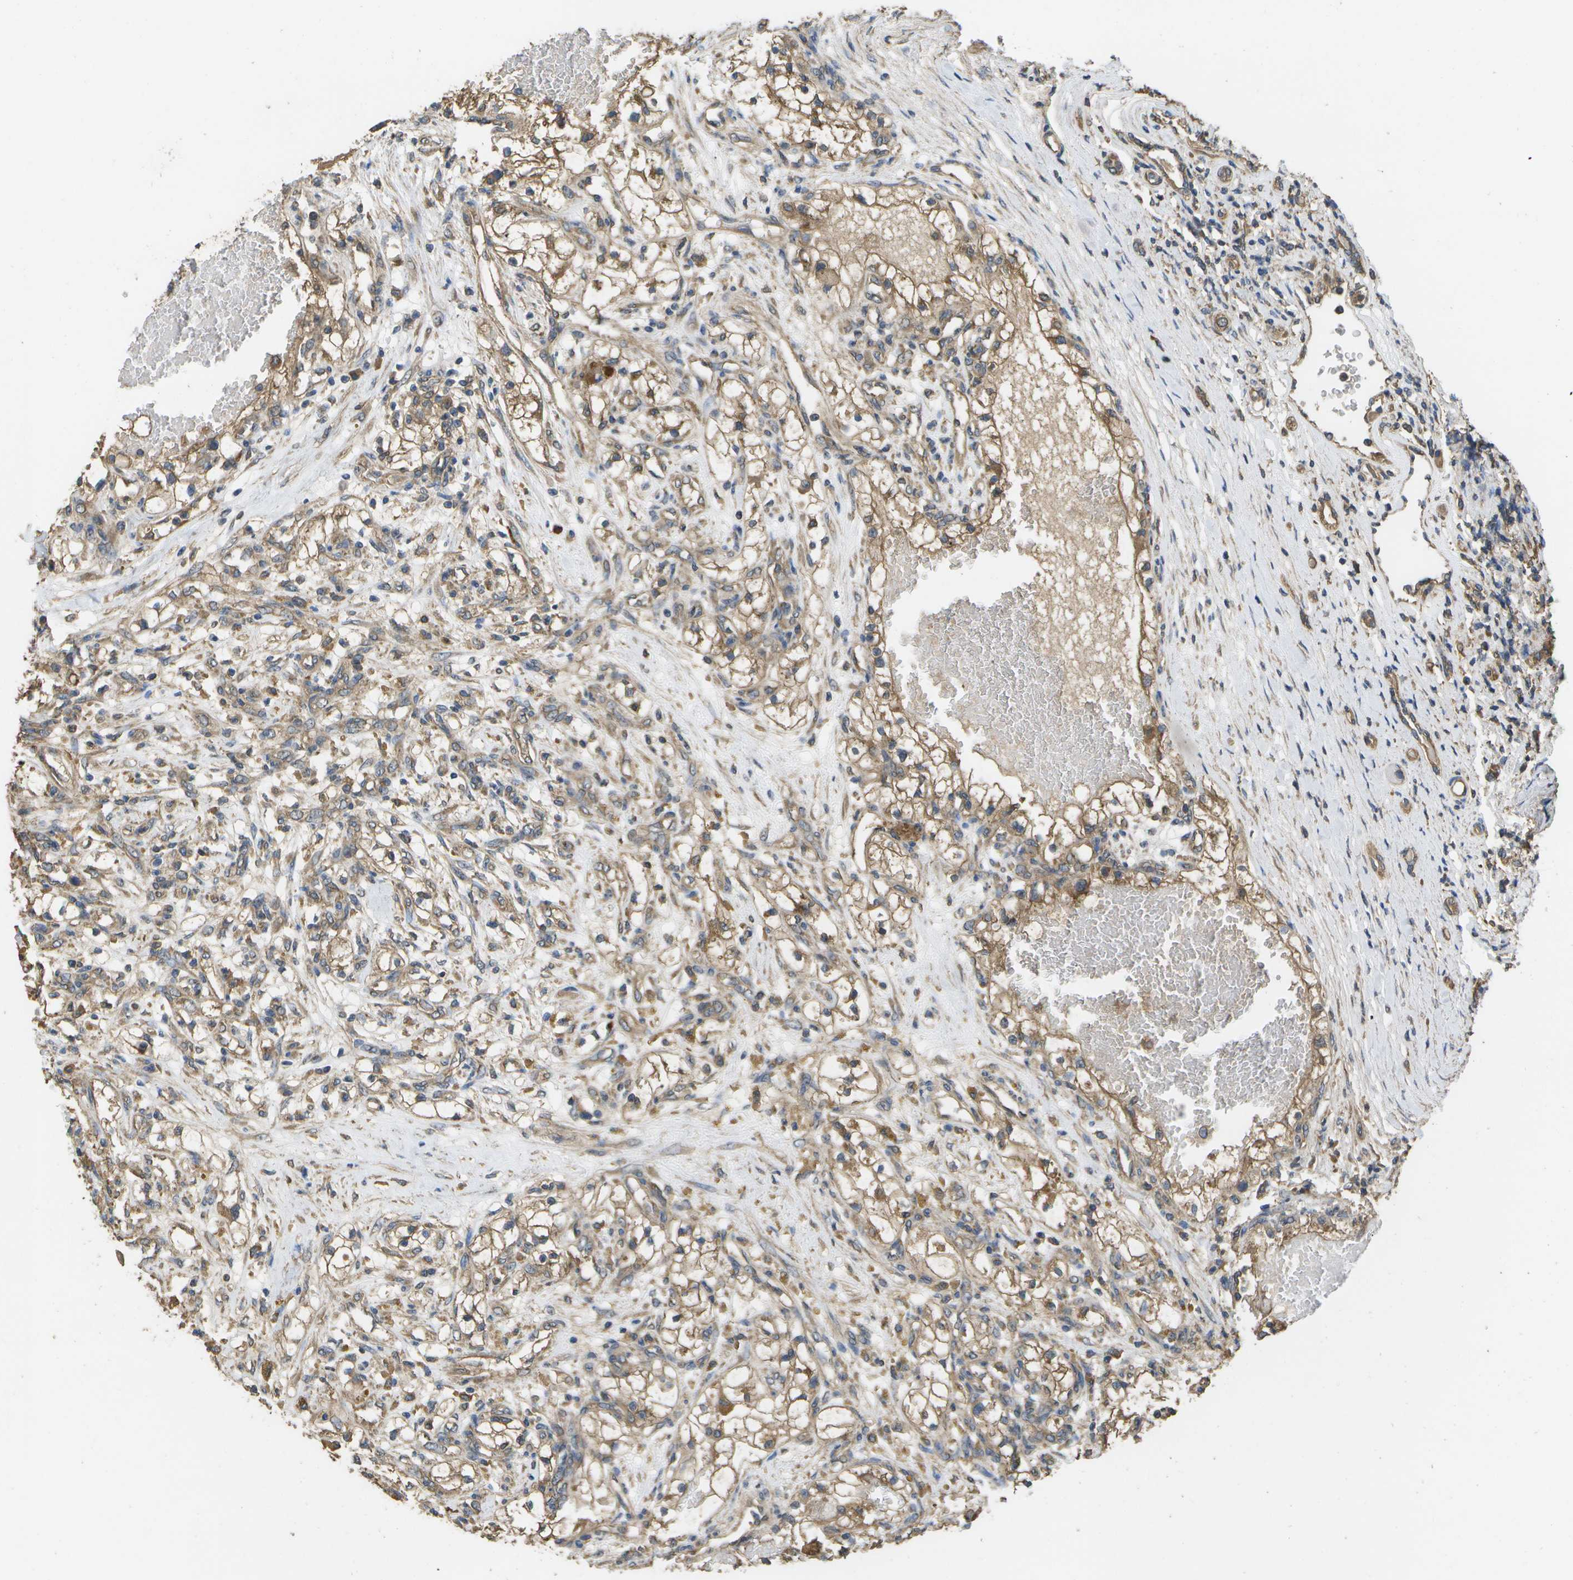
{"staining": {"intensity": "moderate", "quantity": ">75%", "location": "cytoplasmic/membranous"}, "tissue": "renal cancer", "cell_type": "Tumor cells", "image_type": "cancer", "snomed": [{"axis": "morphology", "description": "Adenocarcinoma, NOS"}, {"axis": "topography", "description": "Kidney"}], "caption": "Renal cancer (adenocarcinoma) was stained to show a protein in brown. There is medium levels of moderate cytoplasmic/membranous staining in approximately >75% of tumor cells.", "gene": "SACS", "patient": {"sex": "male", "age": 68}}